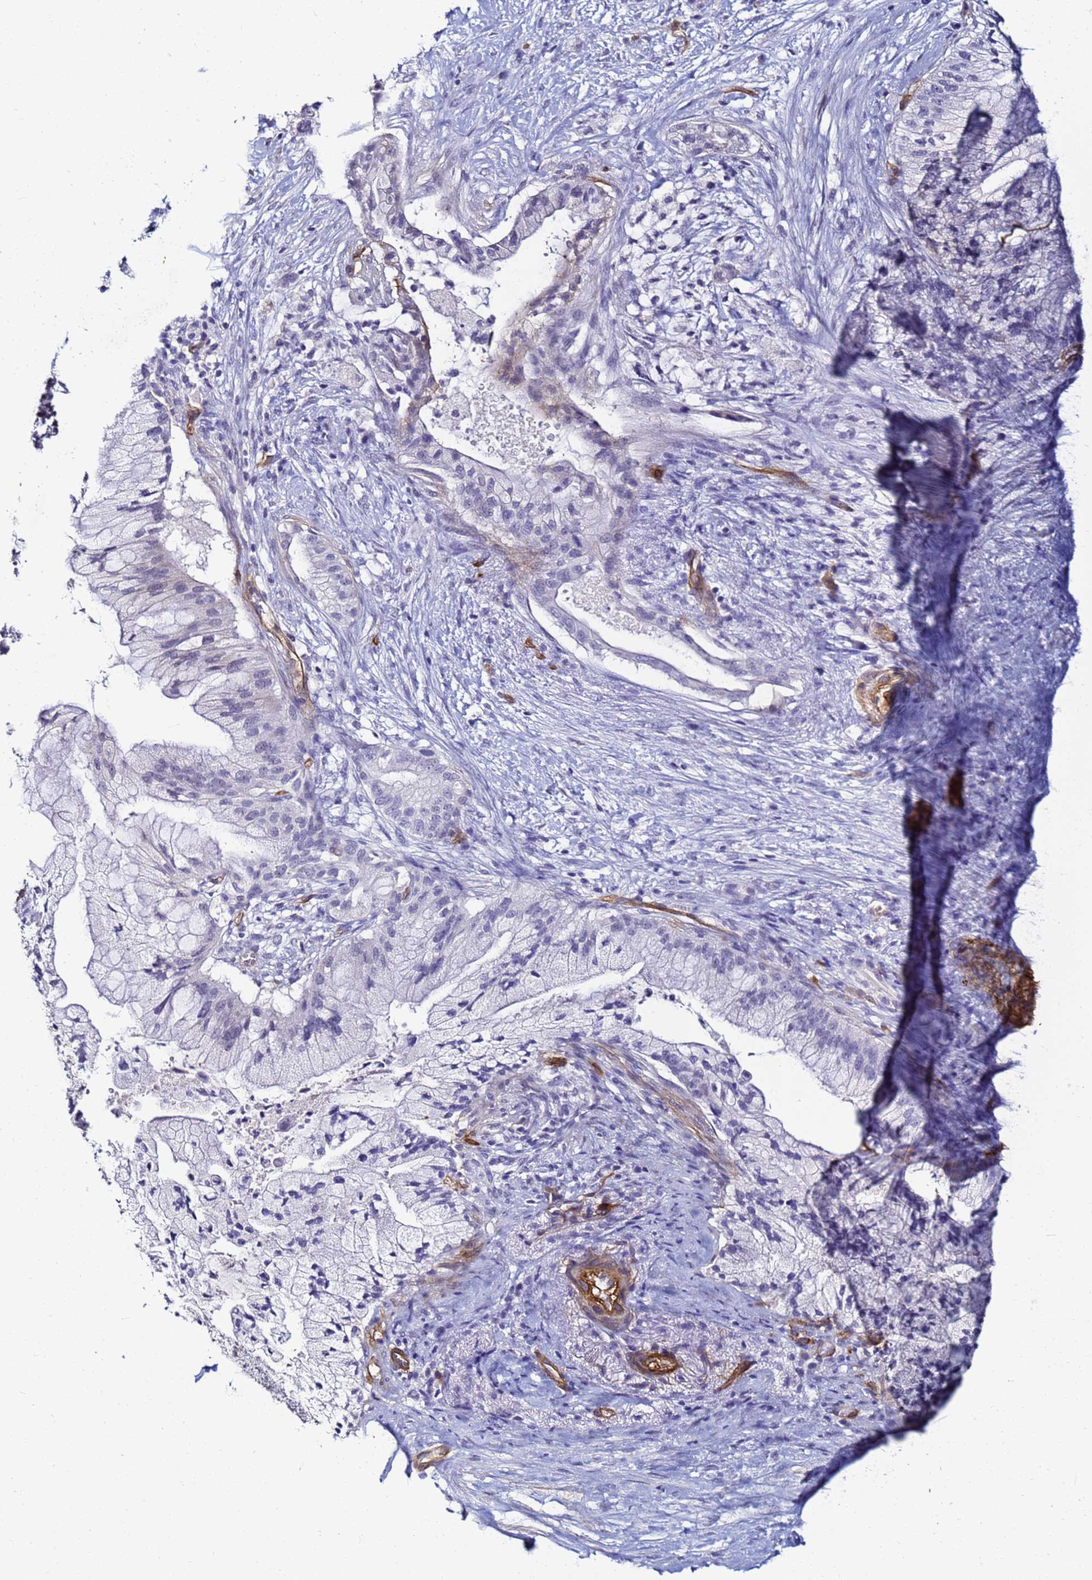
{"staining": {"intensity": "negative", "quantity": "none", "location": "none"}, "tissue": "pancreatic cancer", "cell_type": "Tumor cells", "image_type": "cancer", "snomed": [{"axis": "morphology", "description": "Adenocarcinoma, NOS"}, {"axis": "topography", "description": "Pancreas"}], "caption": "The micrograph demonstrates no significant positivity in tumor cells of pancreatic adenocarcinoma.", "gene": "DEFB104A", "patient": {"sex": "male", "age": 44}}